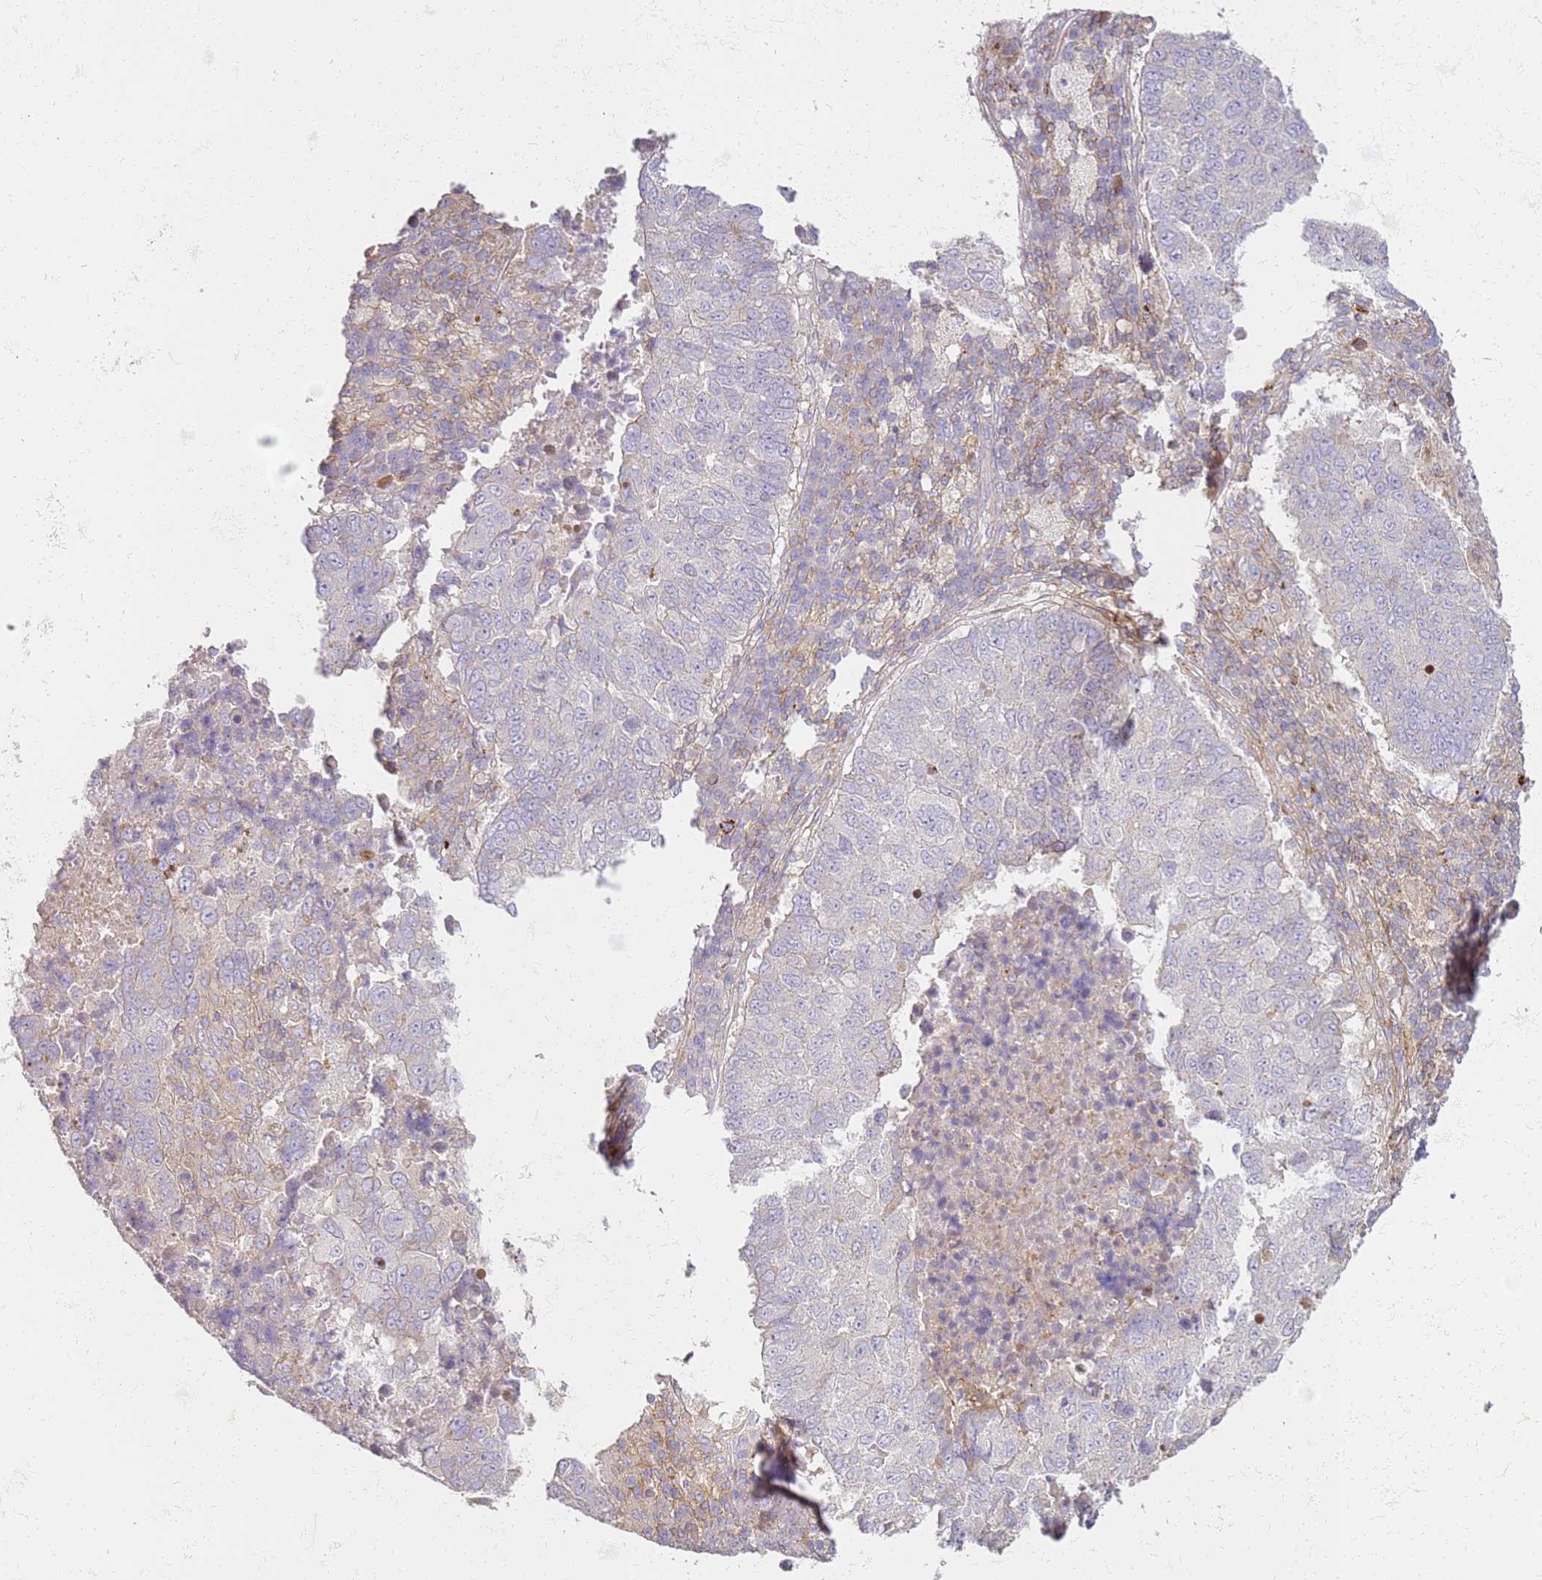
{"staining": {"intensity": "negative", "quantity": "none", "location": "none"}, "tissue": "lung cancer", "cell_type": "Tumor cells", "image_type": "cancer", "snomed": [{"axis": "morphology", "description": "Squamous cell carcinoma, NOS"}, {"axis": "topography", "description": "Lung"}], "caption": "An IHC histopathology image of lung cancer is shown. There is no staining in tumor cells of lung cancer.", "gene": "FPR1", "patient": {"sex": "male", "age": 73}}